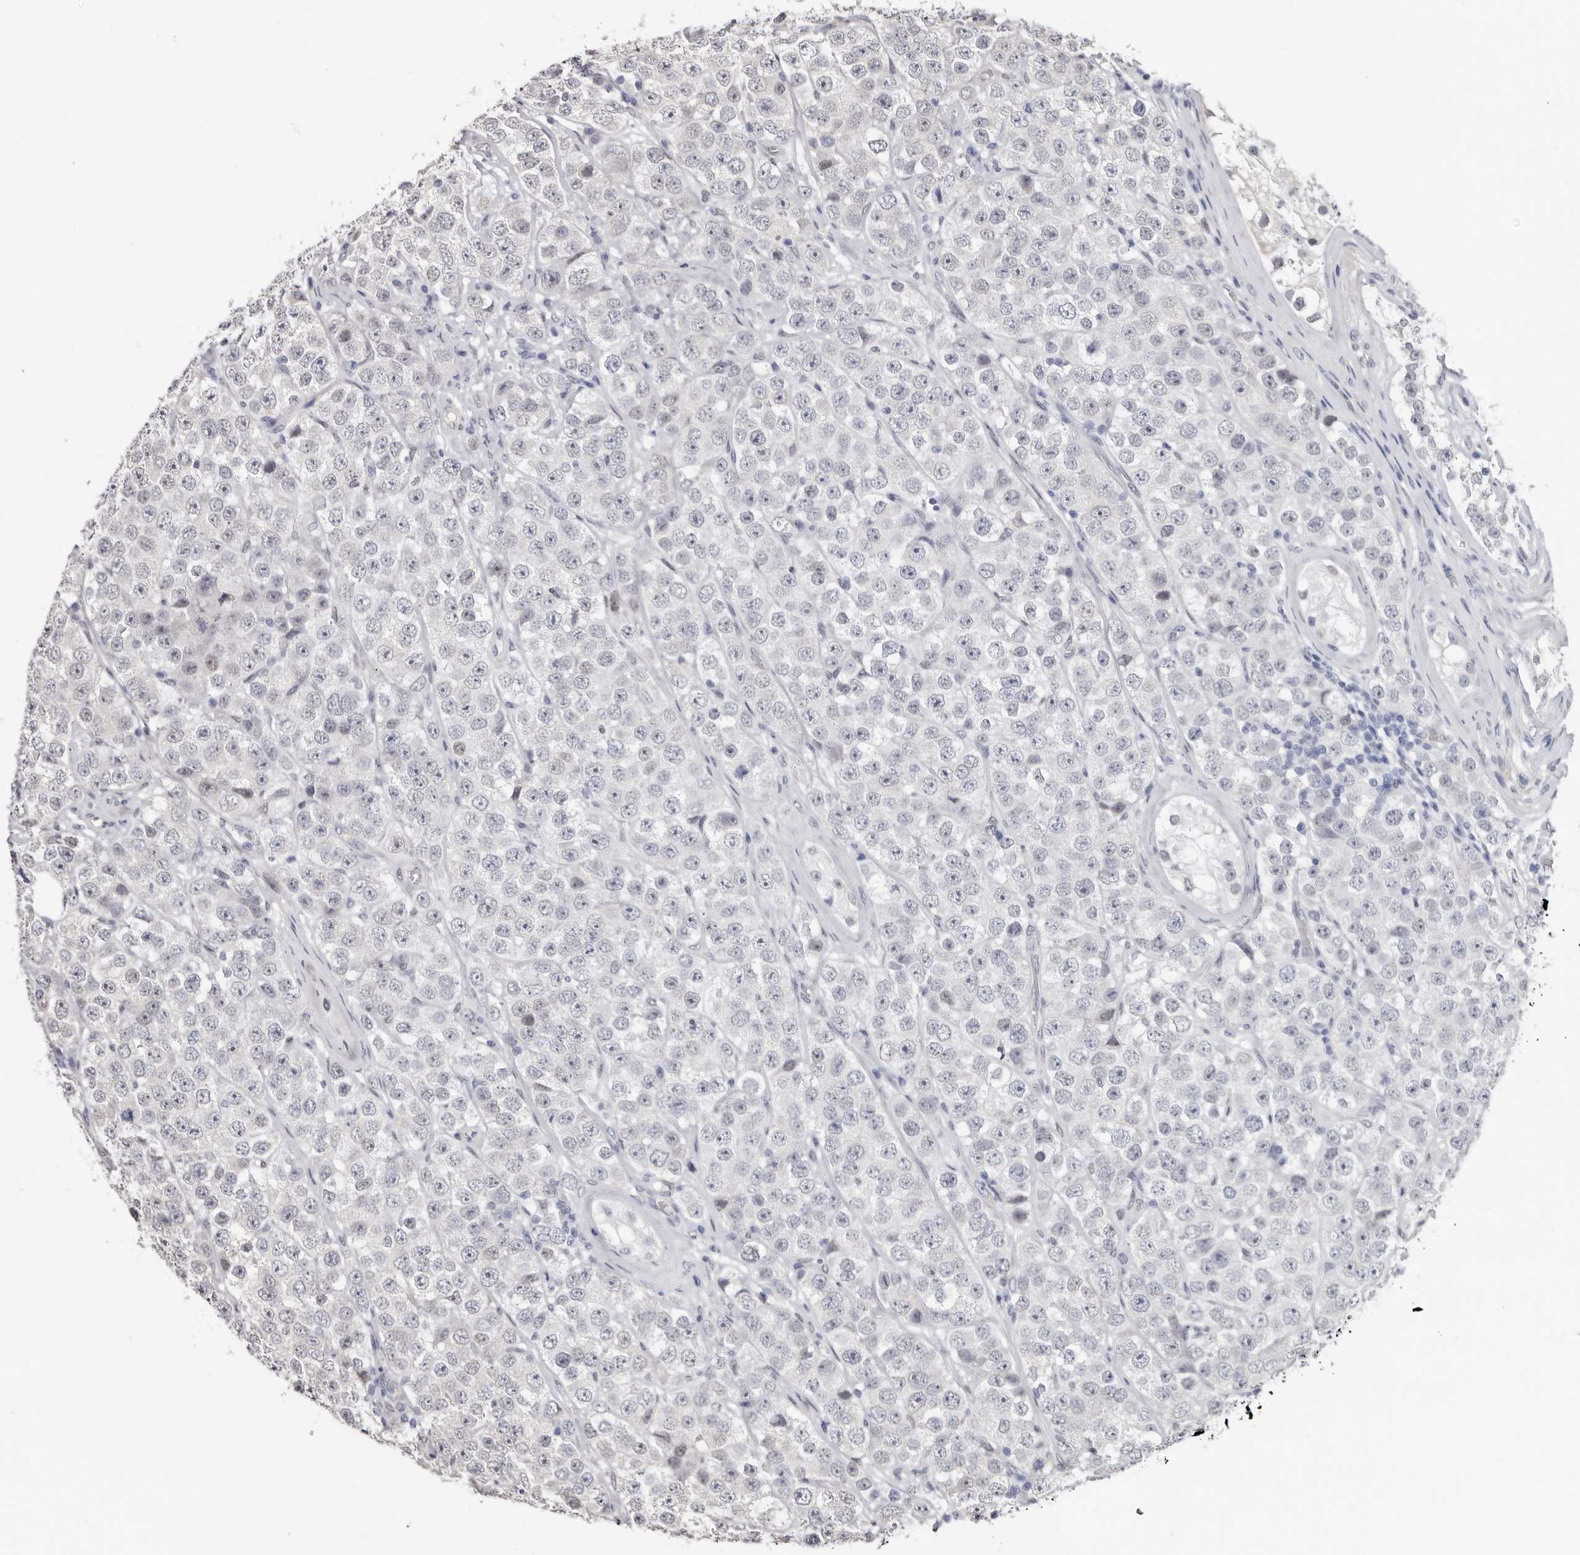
{"staining": {"intensity": "negative", "quantity": "none", "location": "none"}, "tissue": "testis cancer", "cell_type": "Tumor cells", "image_type": "cancer", "snomed": [{"axis": "morphology", "description": "Seminoma, NOS"}, {"axis": "topography", "description": "Testis"}], "caption": "An image of seminoma (testis) stained for a protein displays no brown staining in tumor cells.", "gene": "KHDRBS2", "patient": {"sex": "male", "age": 28}}